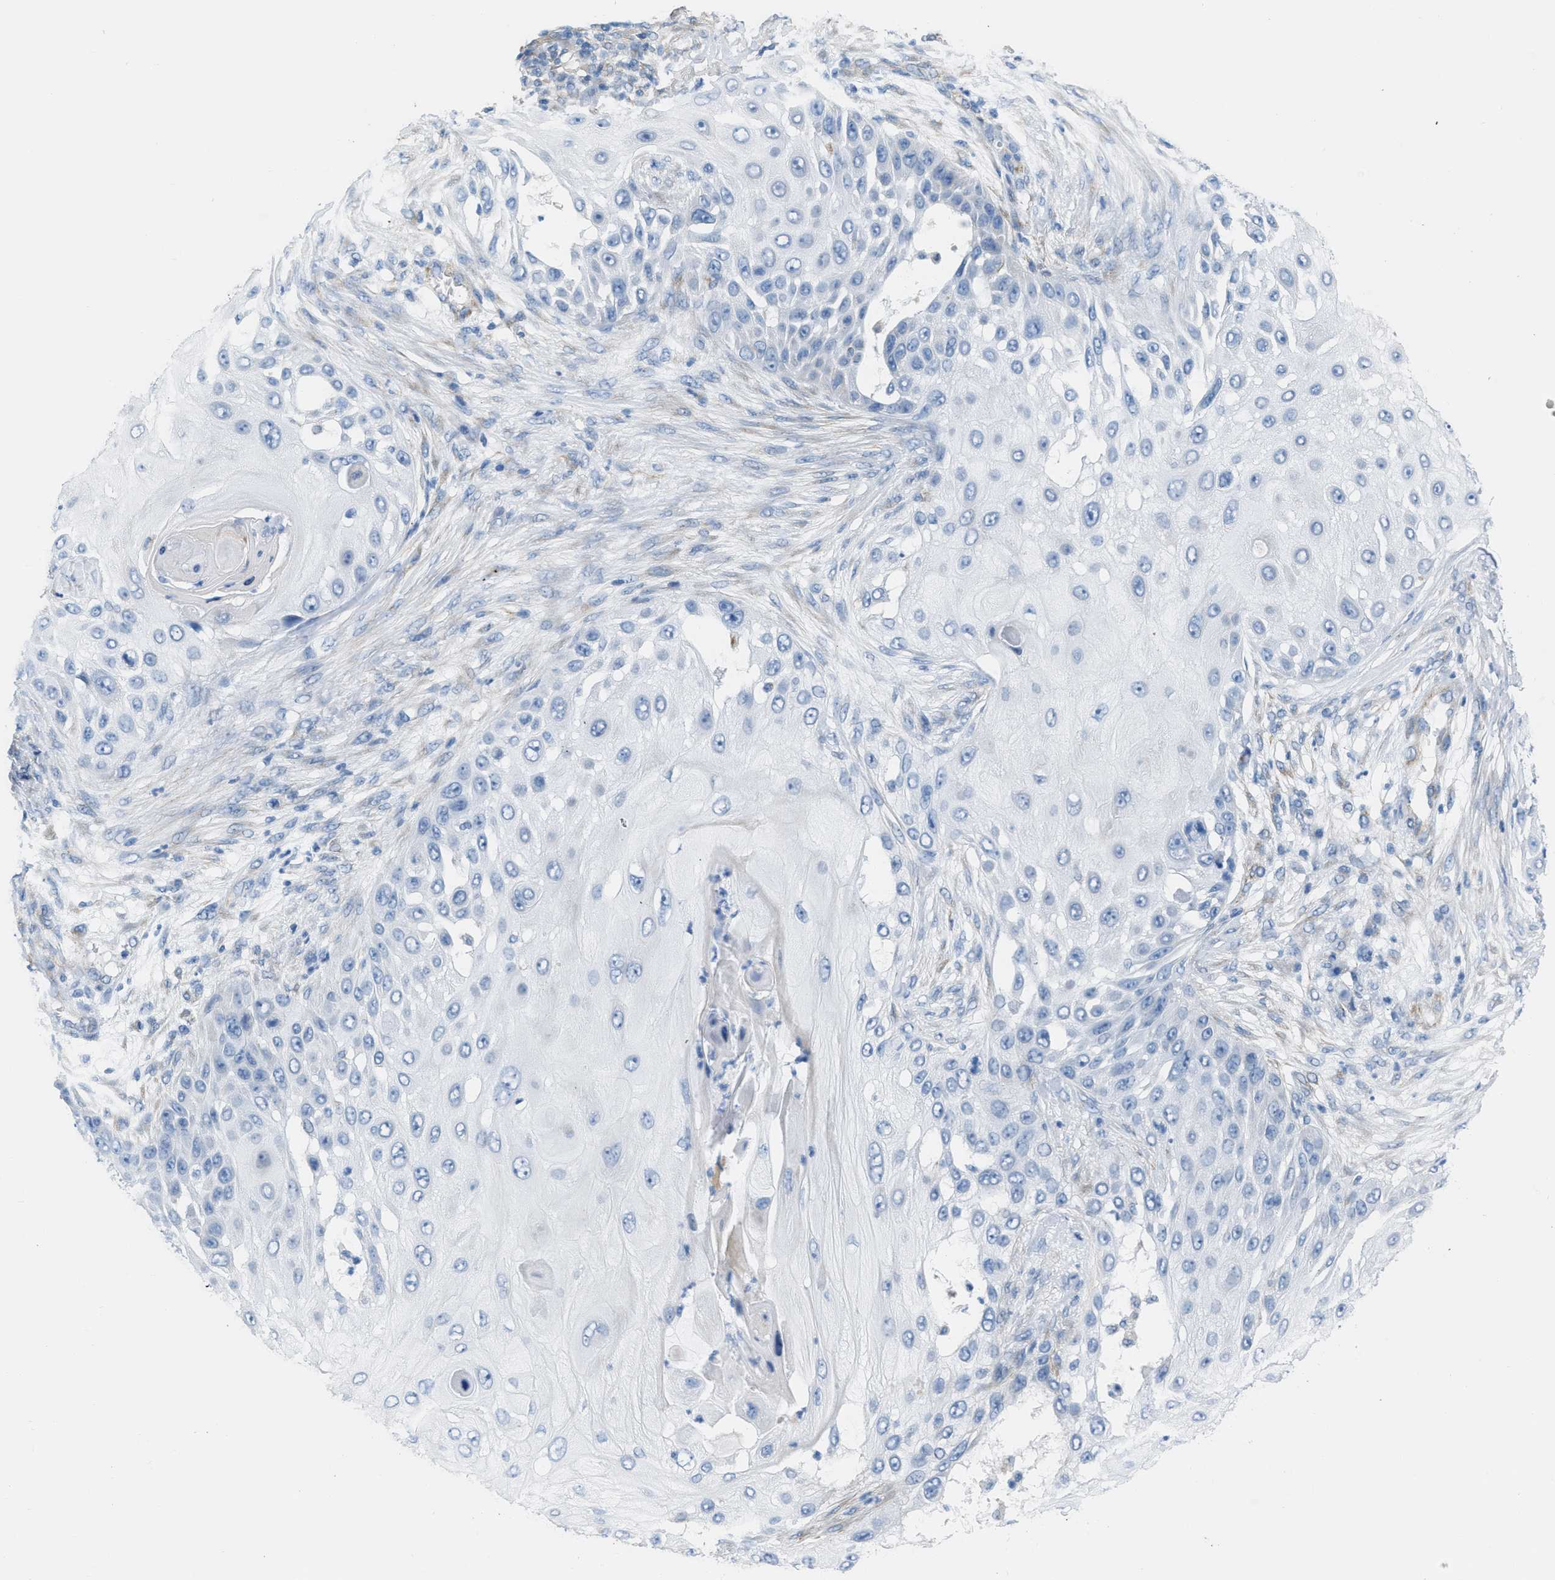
{"staining": {"intensity": "negative", "quantity": "none", "location": "none"}, "tissue": "skin cancer", "cell_type": "Tumor cells", "image_type": "cancer", "snomed": [{"axis": "morphology", "description": "Squamous cell carcinoma, NOS"}, {"axis": "topography", "description": "Skin"}], "caption": "There is no significant positivity in tumor cells of squamous cell carcinoma (skin).", "gene": "SLC12A1", "patient": {"sex": "female", "age": 44}}